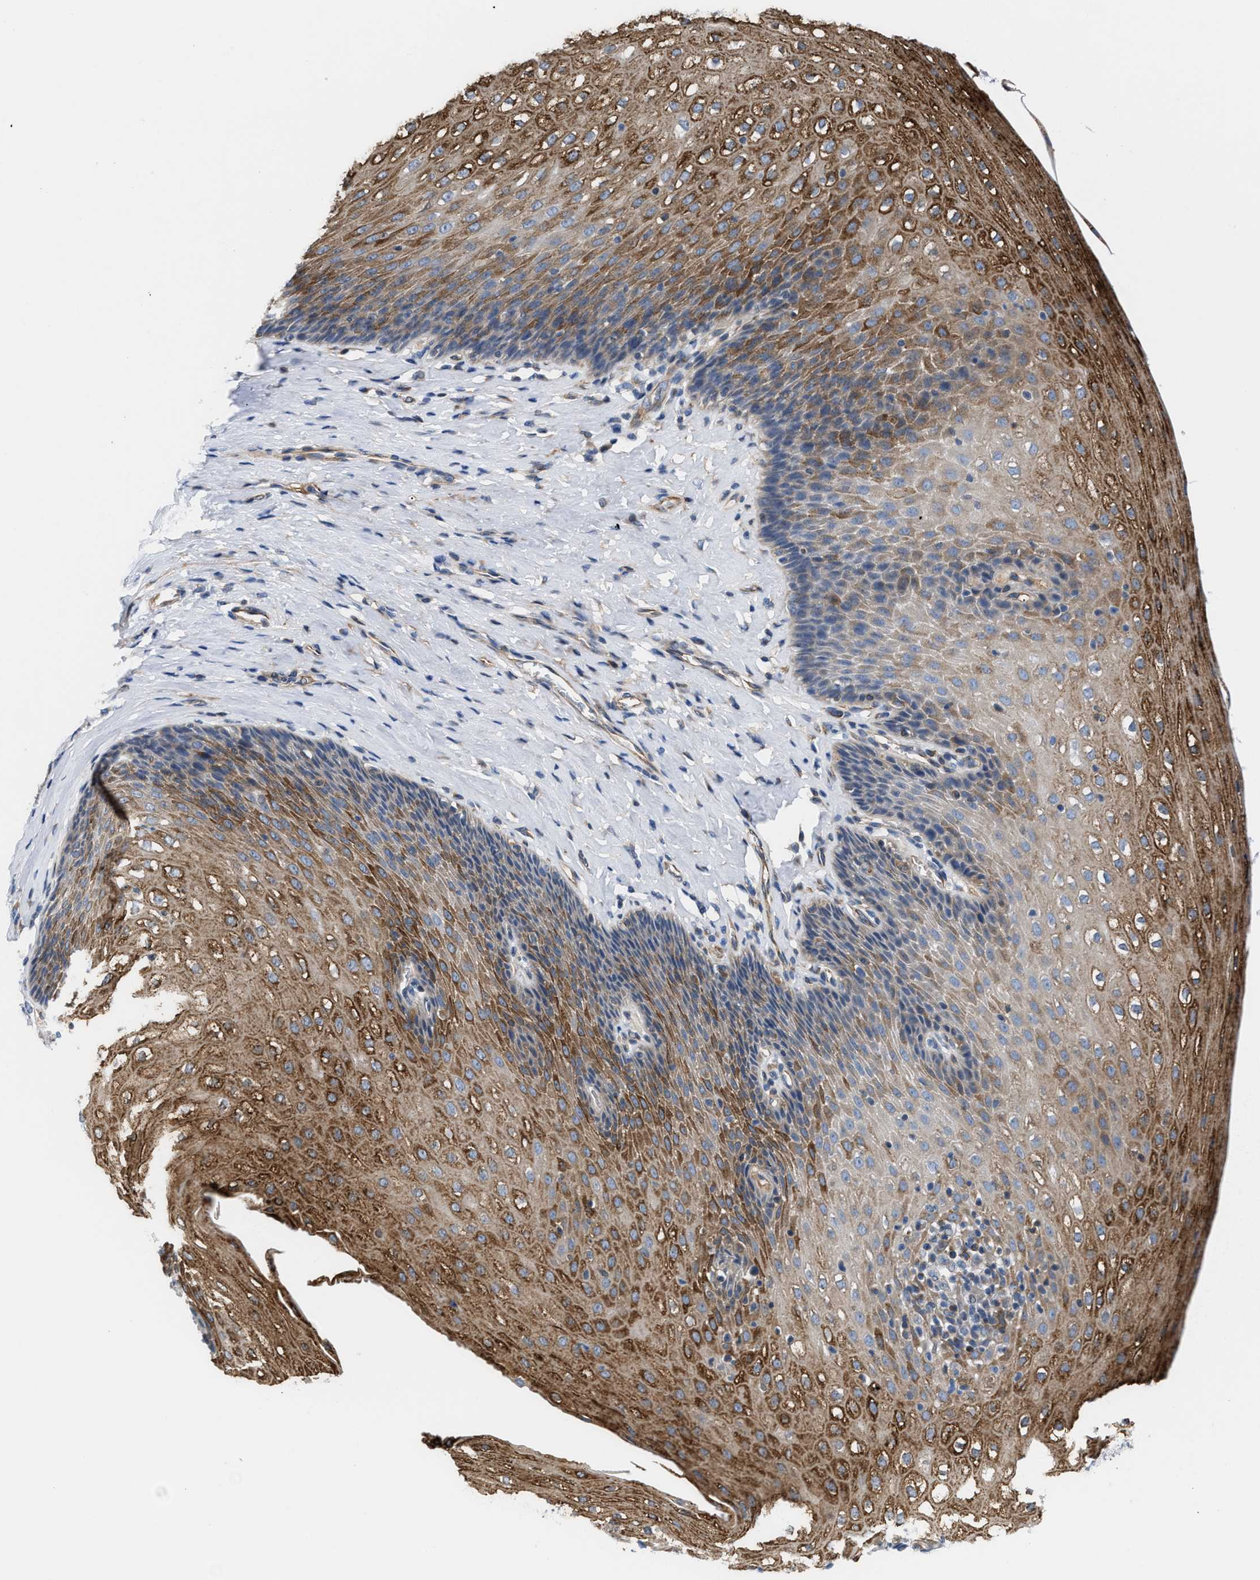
{"staining": {"intensity": "moderate", "quantity": "25%-75%", "location": "cytoplasmic/membranous"}, "tissue": "esophagus", "cell_type": "Squamous epithelial cells", "image_type": "normal", "snomed": [{"axis": "morphology", "description": "Normal tissue, NOS"}, {"axis": "topography", "description": "Esophagus"}], "caption": "This micrograph displays immunohistochemistry staining of normal esophagus, with medium moderate cytoplasmic/membranous expression in approximately 25%-75% of squamous epithelial cells.", "gene": "TFPI", "patient": {"sex": "female", "age": 61}}